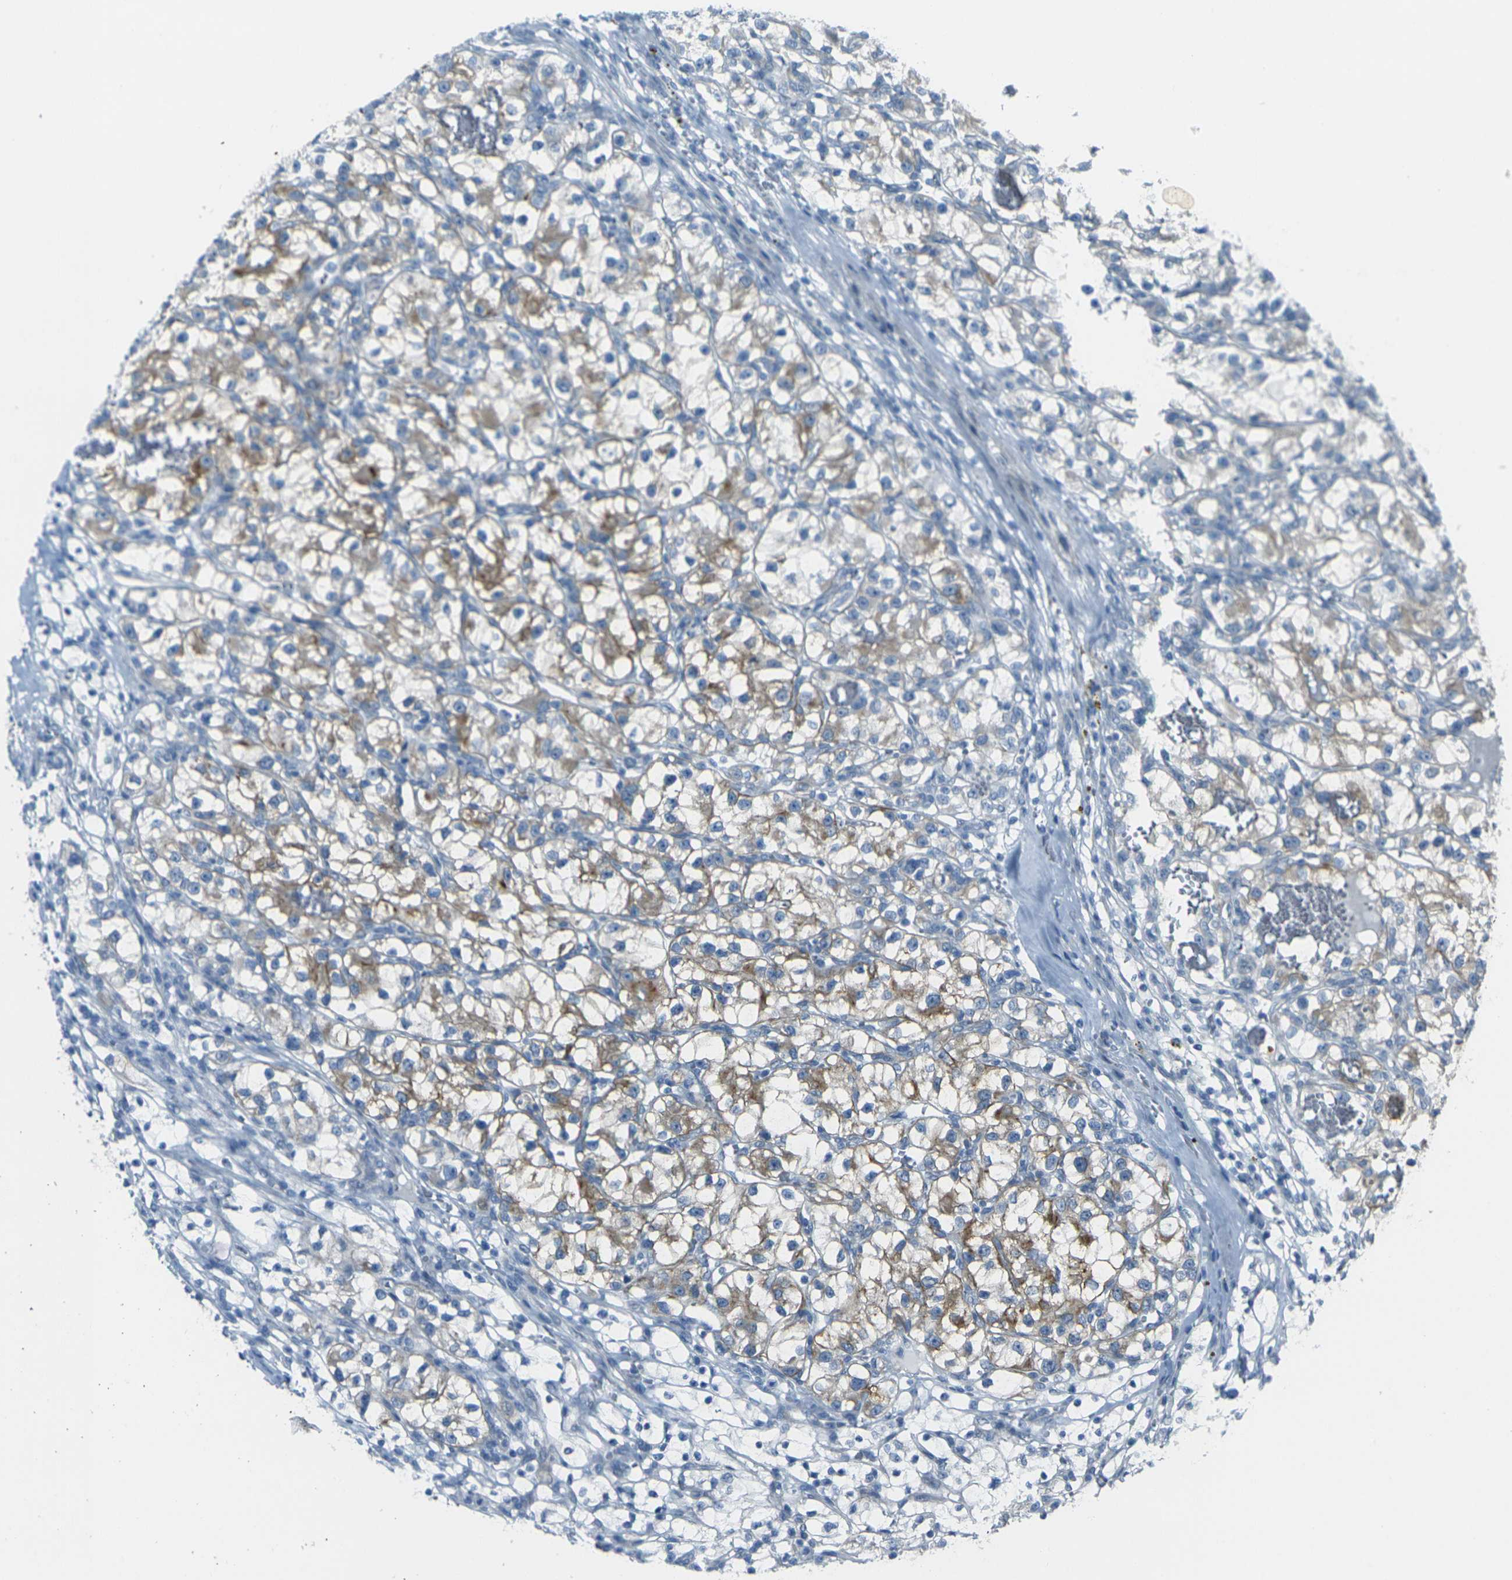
{"staining": {"intensity": "moderate", "quantity": "25%-75%", "location": "cytoplasmic/membranous"}, "tissue": "renal cancer", "cell_type": "Tumor cells", "image_type": "cancer", "snomed": [{"axis": "morphology", "description": "Adenocarcinoma, NOS"}, {"axis": "topography", "description": "Kidney"}], "caption": "Renal adenocarcinoma stained with immunohistochemistry (IHC) shows moderate cytoplasmic/membranous staining in approximately 25%-75% of tumor cells. Using DAB (3,3'-diaminobenzidine) (brown) and hematoxylin (blue) stains, captured at high magnification using brightfield microscopy.", "gene": "ANKRD46", "patient": {"sex": "female", "age": 57}}